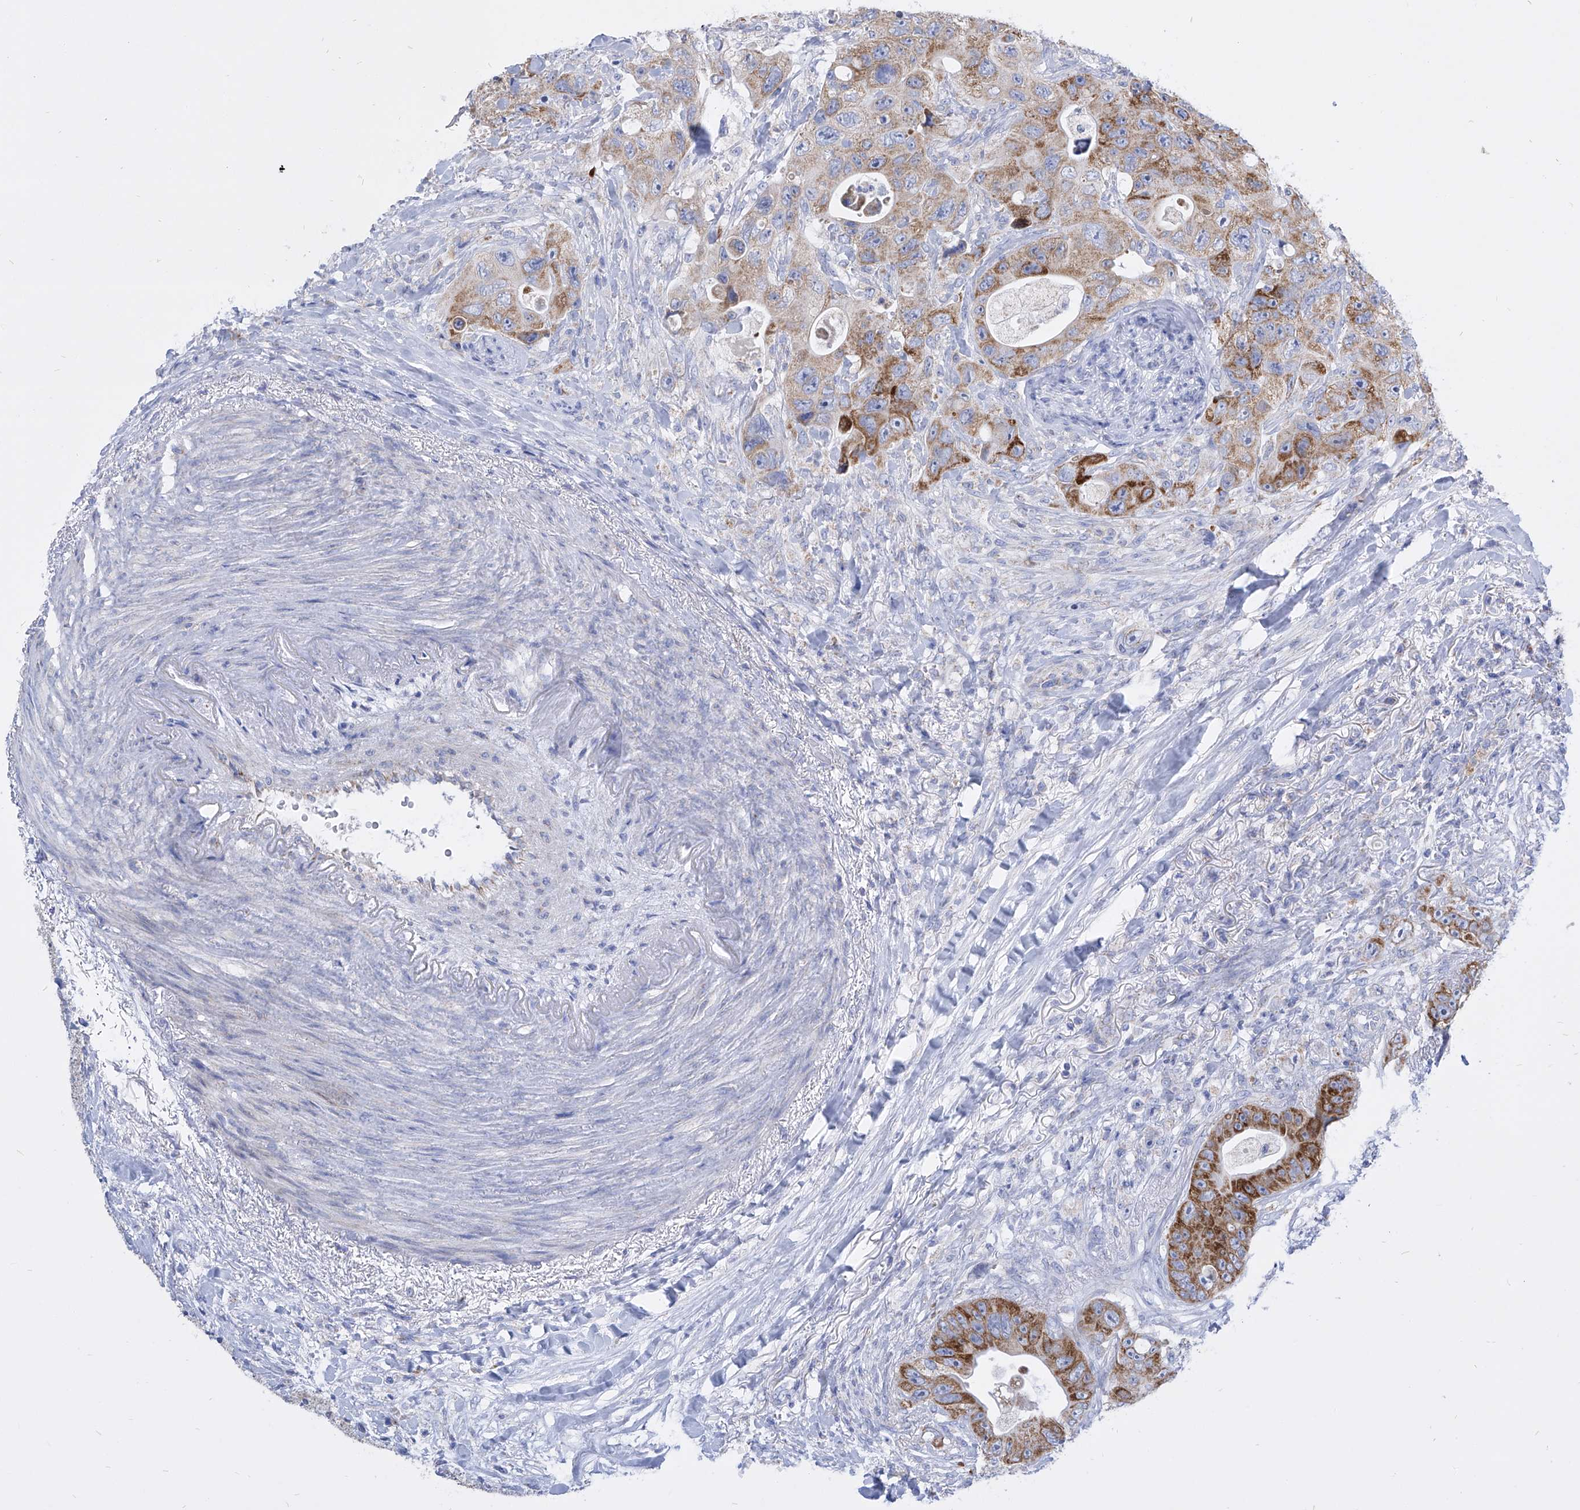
{"staining": {"intensity": "moderate", "quantity": ">75%", "location": "cytoplasmic/membranous"}, "tissue": "colorectal cancer", "cell_type": "Tumor cells", "image_type": "cancer", "snomed": [{"axis": "morphology", "description": "Adenocarcinoma, NOS"}, {"axis": "topography", "description": "Colon"}], "caption": "Moderate cytoplasmic/membranous positivity is appreciated in approximately >75% of tumor cells in adenocarcinoma (colorectal). The protein of interest is stained brown, and the nuclei are stained in blue (DAB (3,3'-diaminobenzidine) IHC with brightfield microscopy, high magnification).", "gene": "COQ3", "patient": {"sex": "female", "age": 46}}